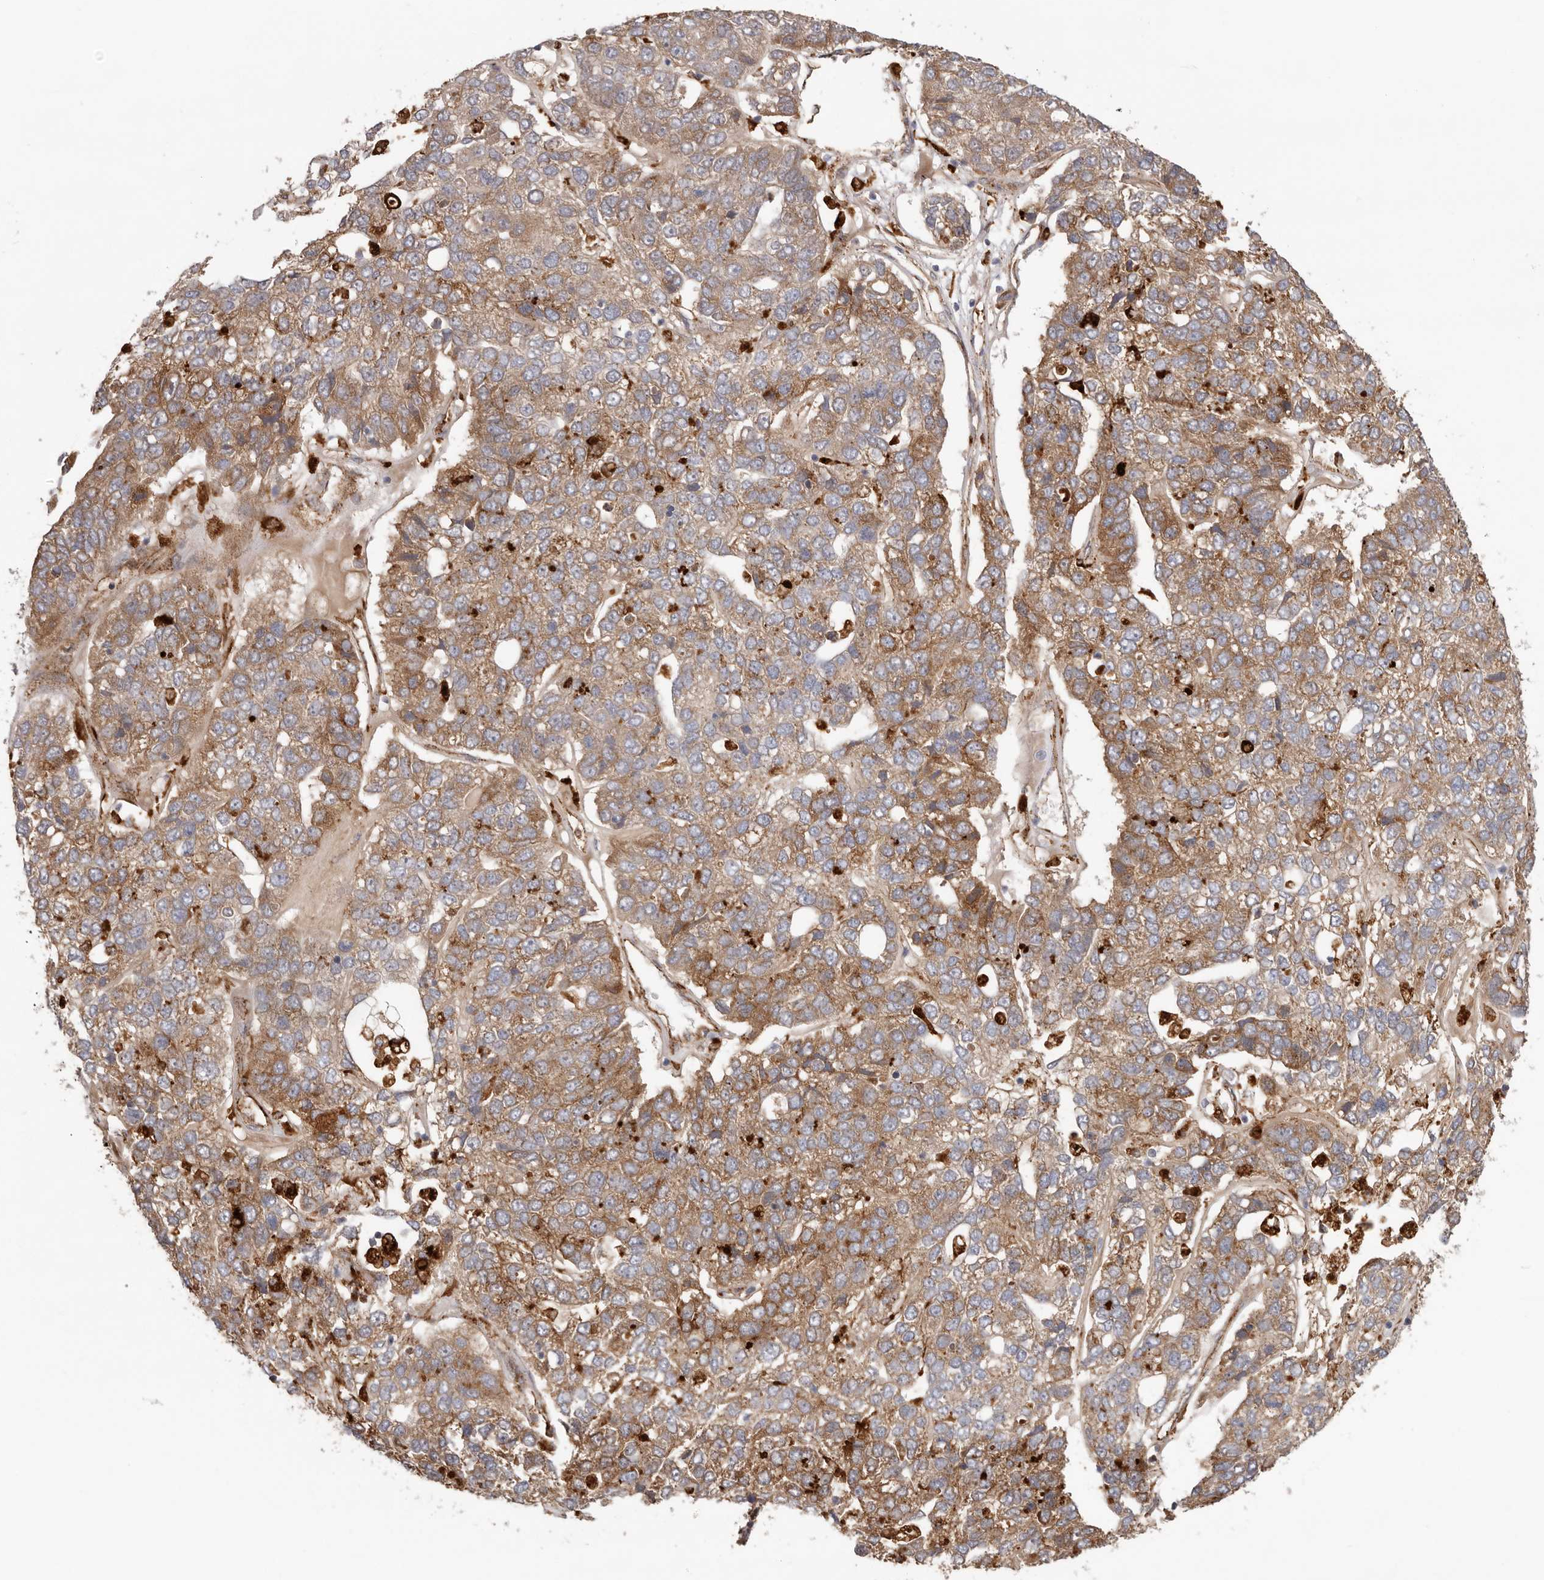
{"staining": {"intensity": "moderate", "quantity": ">75%", "location": "cytoplasmic/membranous"}, "tissue": "pancreatic cancer", "cell_type": "Tumor cells", "image_type": "cancer", "snomed": [{"axis": "morphology", "description": "Adenocarcinoma, NOS"}, {"axis": "topography", "description": "Pancreas"}], "caption": "Pancreatic cancer (adenocarcinoma) stained for a protein demonstrates moderate cytoplasmic/membranous positivity in tumor cells. (DAB IHC, brown staining for protein, blue staining for nuclei).", "gene": "GRN", "patient": {"sex": "female", "age": 61}}